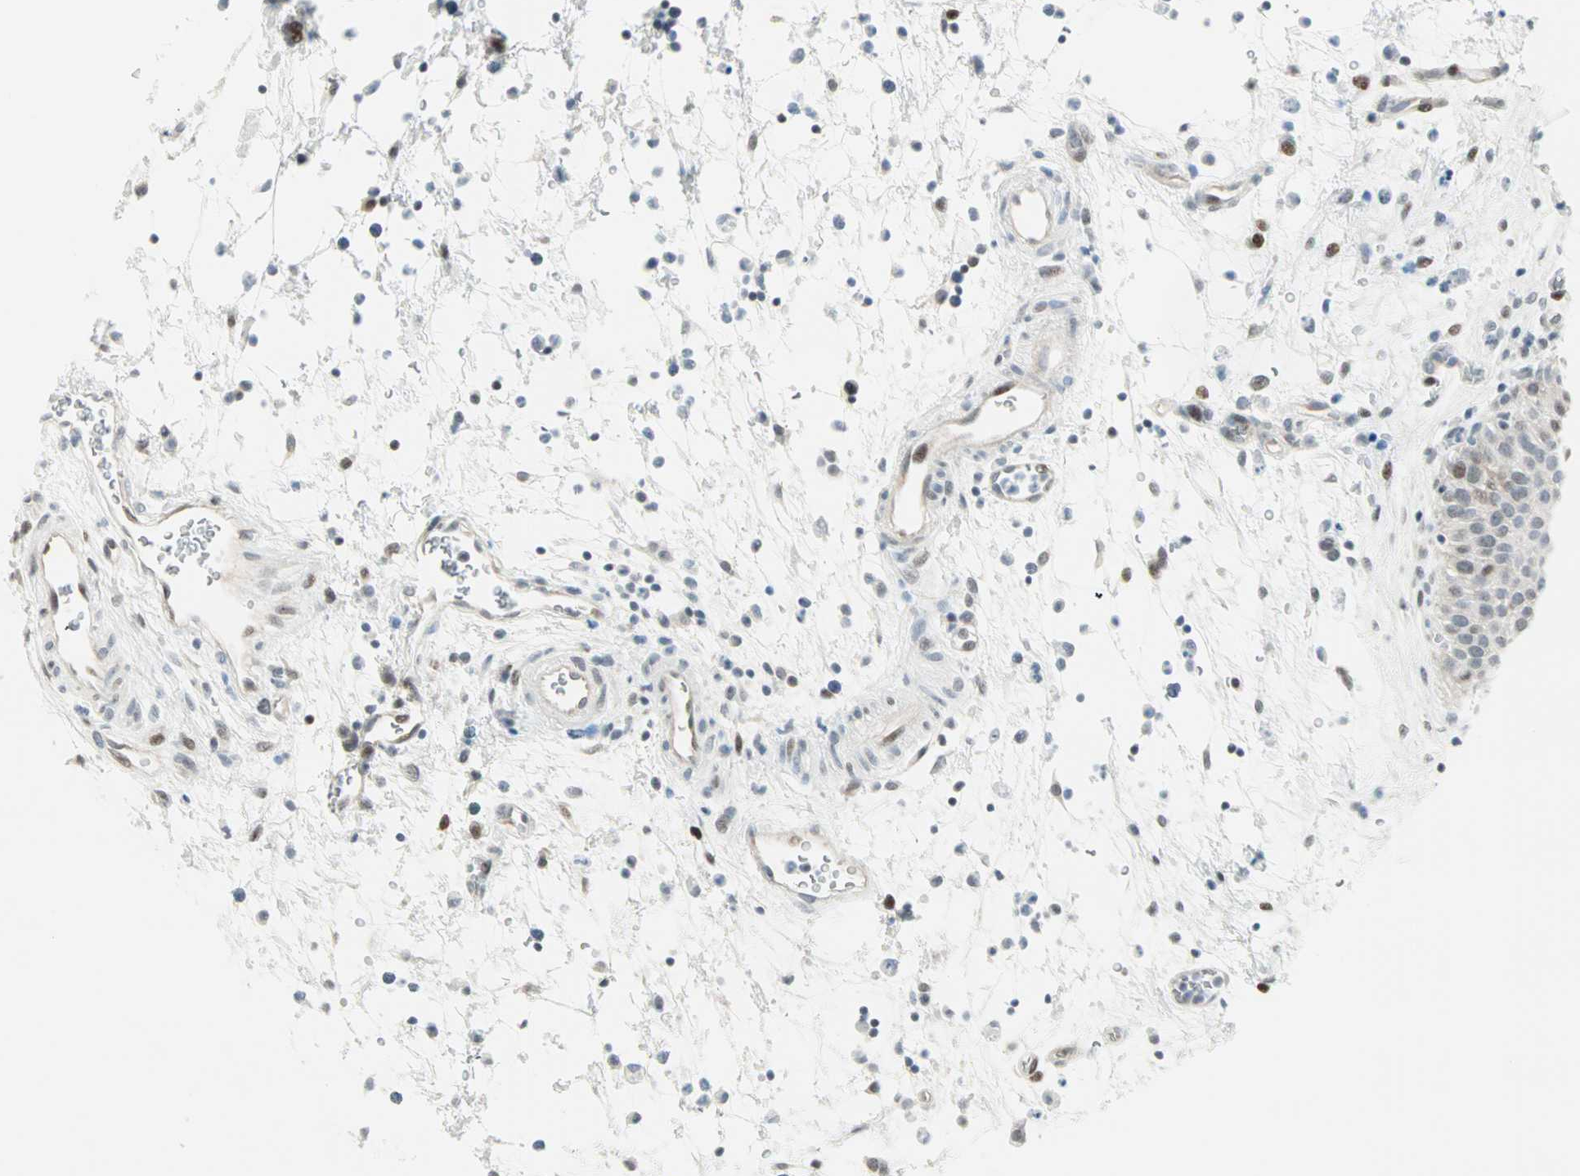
{"staining": {"intensity": "moderate", "quantity": "<25%", "location": "nuclear"}, "tissue": "urinary bladder", "cell_type": "Urothelial cells", "image_type": "normal", "snomed": [{"axis": "morphology", "description": "Normal tissue, NOS"}, {"axis": "morphology", "description": "Dysplasia, NOS"}, {"axis": "topography", "description": "Urinary bladder"}], "caption": "High-power microscopy captured an IHC micrograph of benign urinary bladder, revealing moderate nuclear staining in about <25% of urothelial cells.", "gene": "PKNOX1", "patient": {"sex": "male", "age": 35}}